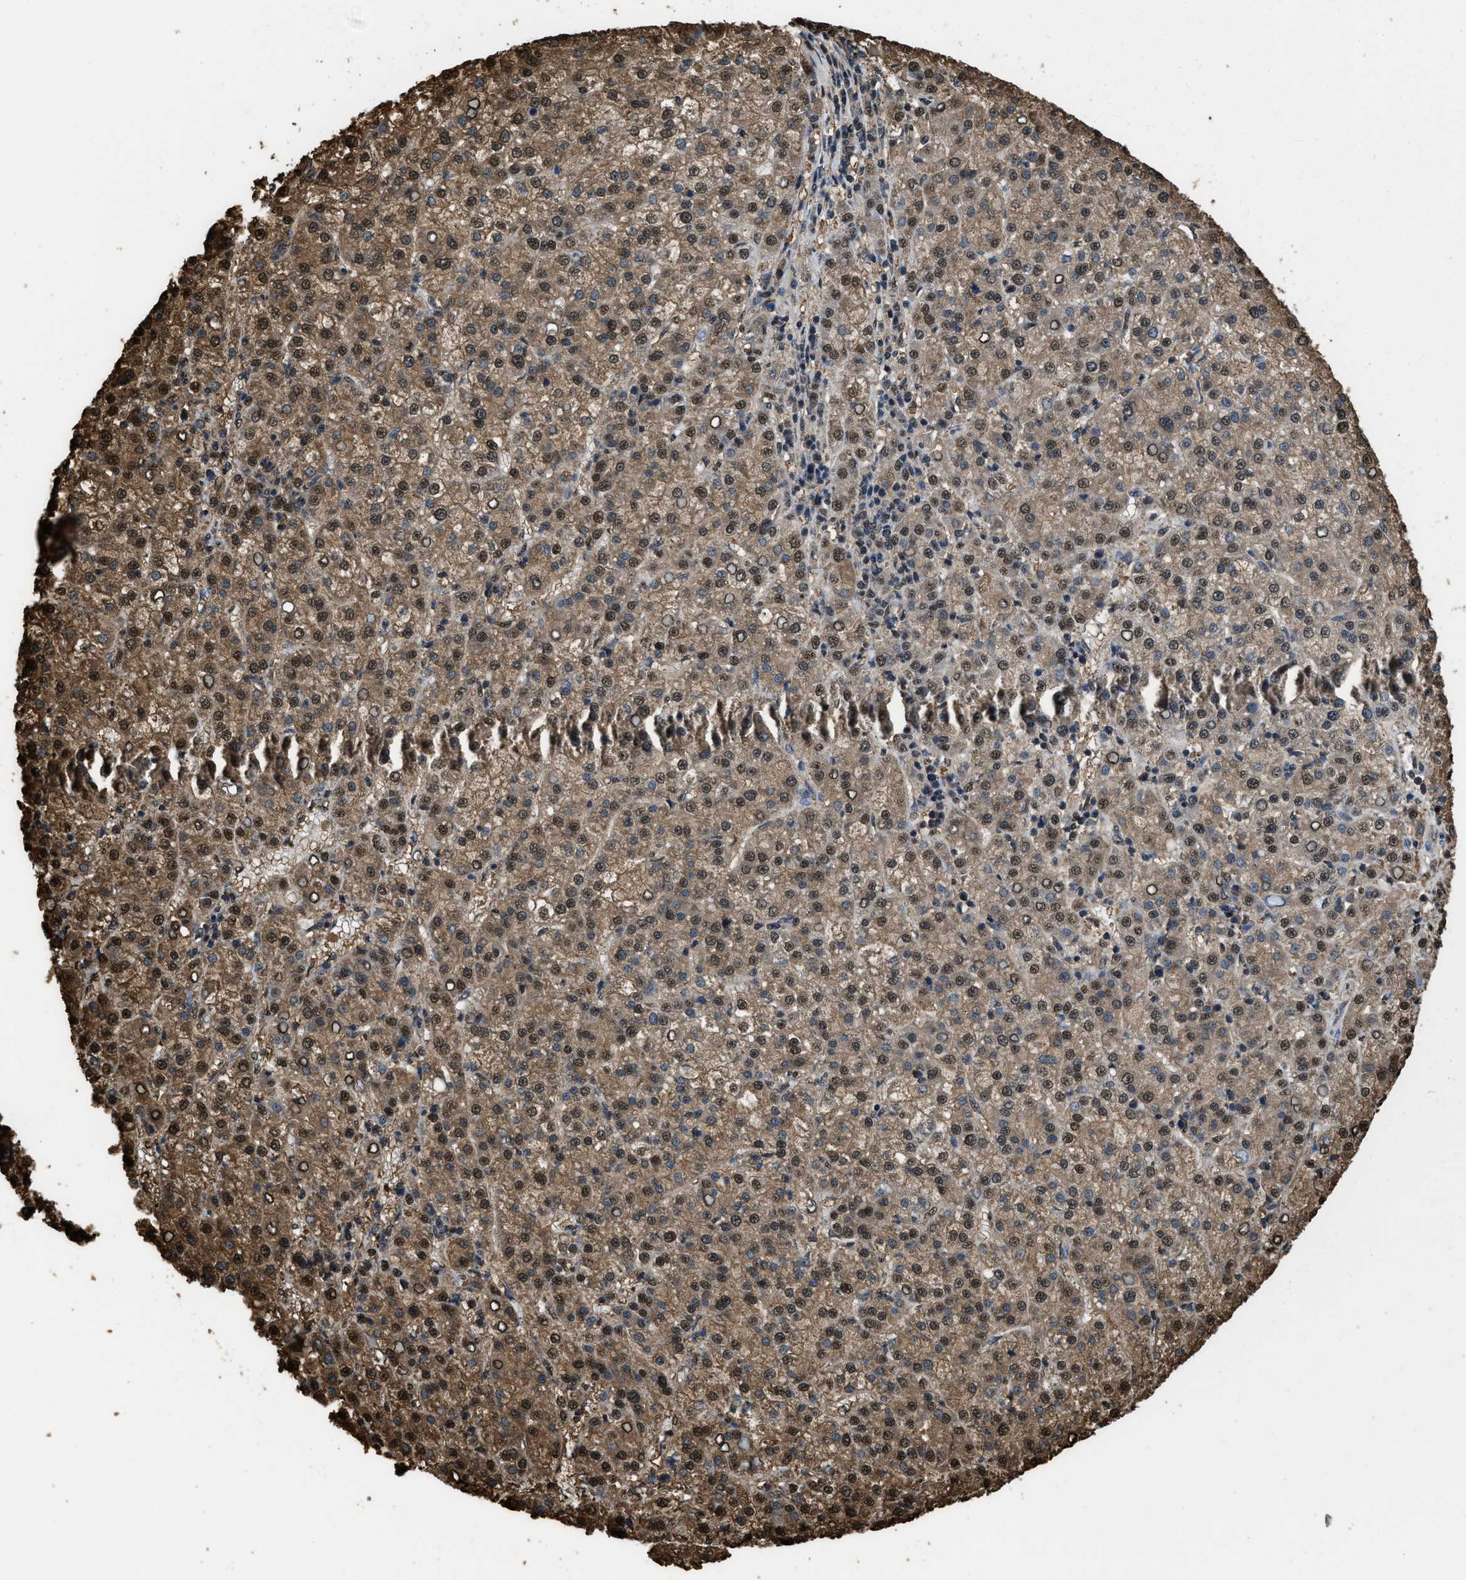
{"staining": {"intensity": "moderate", "quantity": ">75%", "location": "cytoplasmic/membranous,nuclear"}, "tissue": "liver cancer", "cell_type": "Tumor cells", "image_type": "cancer", "snomed": [{"axis": "morphology", "description": "Carcinoma, Hepatocellular, NOS"}, {"axis": "topography", "description": "Liver"}], "caption": "IHC histopathology image of liver cancer stained for a protein (brown), which reveals medium levels of moderate cytoplasmic/membranous and nuclear staining in about >75% of tumor cells.", "gene": "FNTA", "patient": {"sex": "female", "age": 58}}